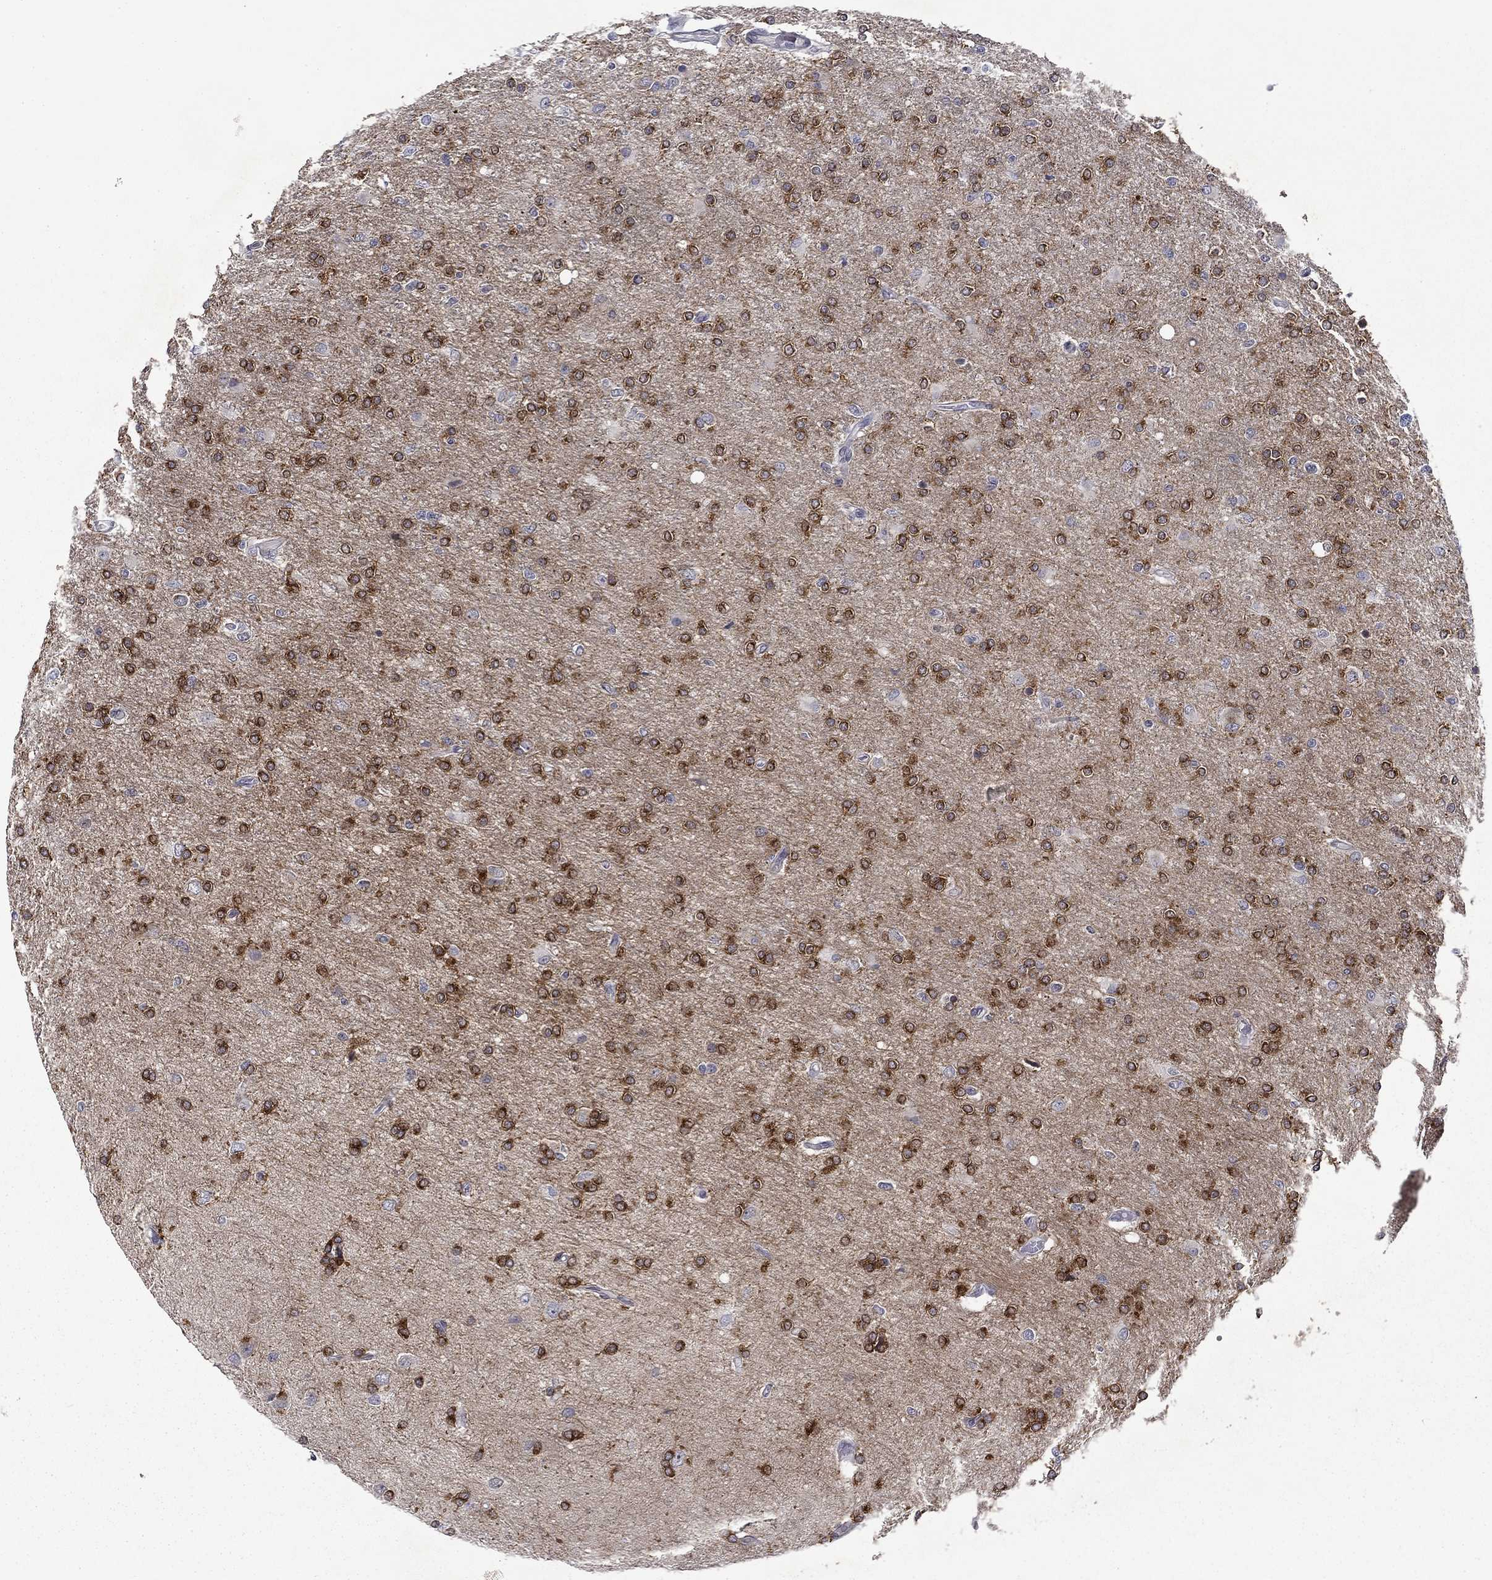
{"staining": {"intensity": "strong", "quantity": "25%-75%", "location": "cytoplasmic/membranous"}, "tissue": "glioma", "cell_type": "Tumor cells", "image_type": "cancer", "snomed": [{"axis": "morphology", "description": "Glioma, malignant, High grade"}, {"axis": "topography", "description": "Cerebral cortex"}], "caption": "Immunohistochemistry of glioma reveals high levels of strong cytoplasmic/membranous staining in about 25%-75% of tumor cells. Using DAB (3,3'-diaminobenzidine) (brown) and hematoxylin (blue) stains, captured at high magnification using brightfield microscopy.", "gene": "B3GAT1", "patient": {"sex": "male", "age": 70}}